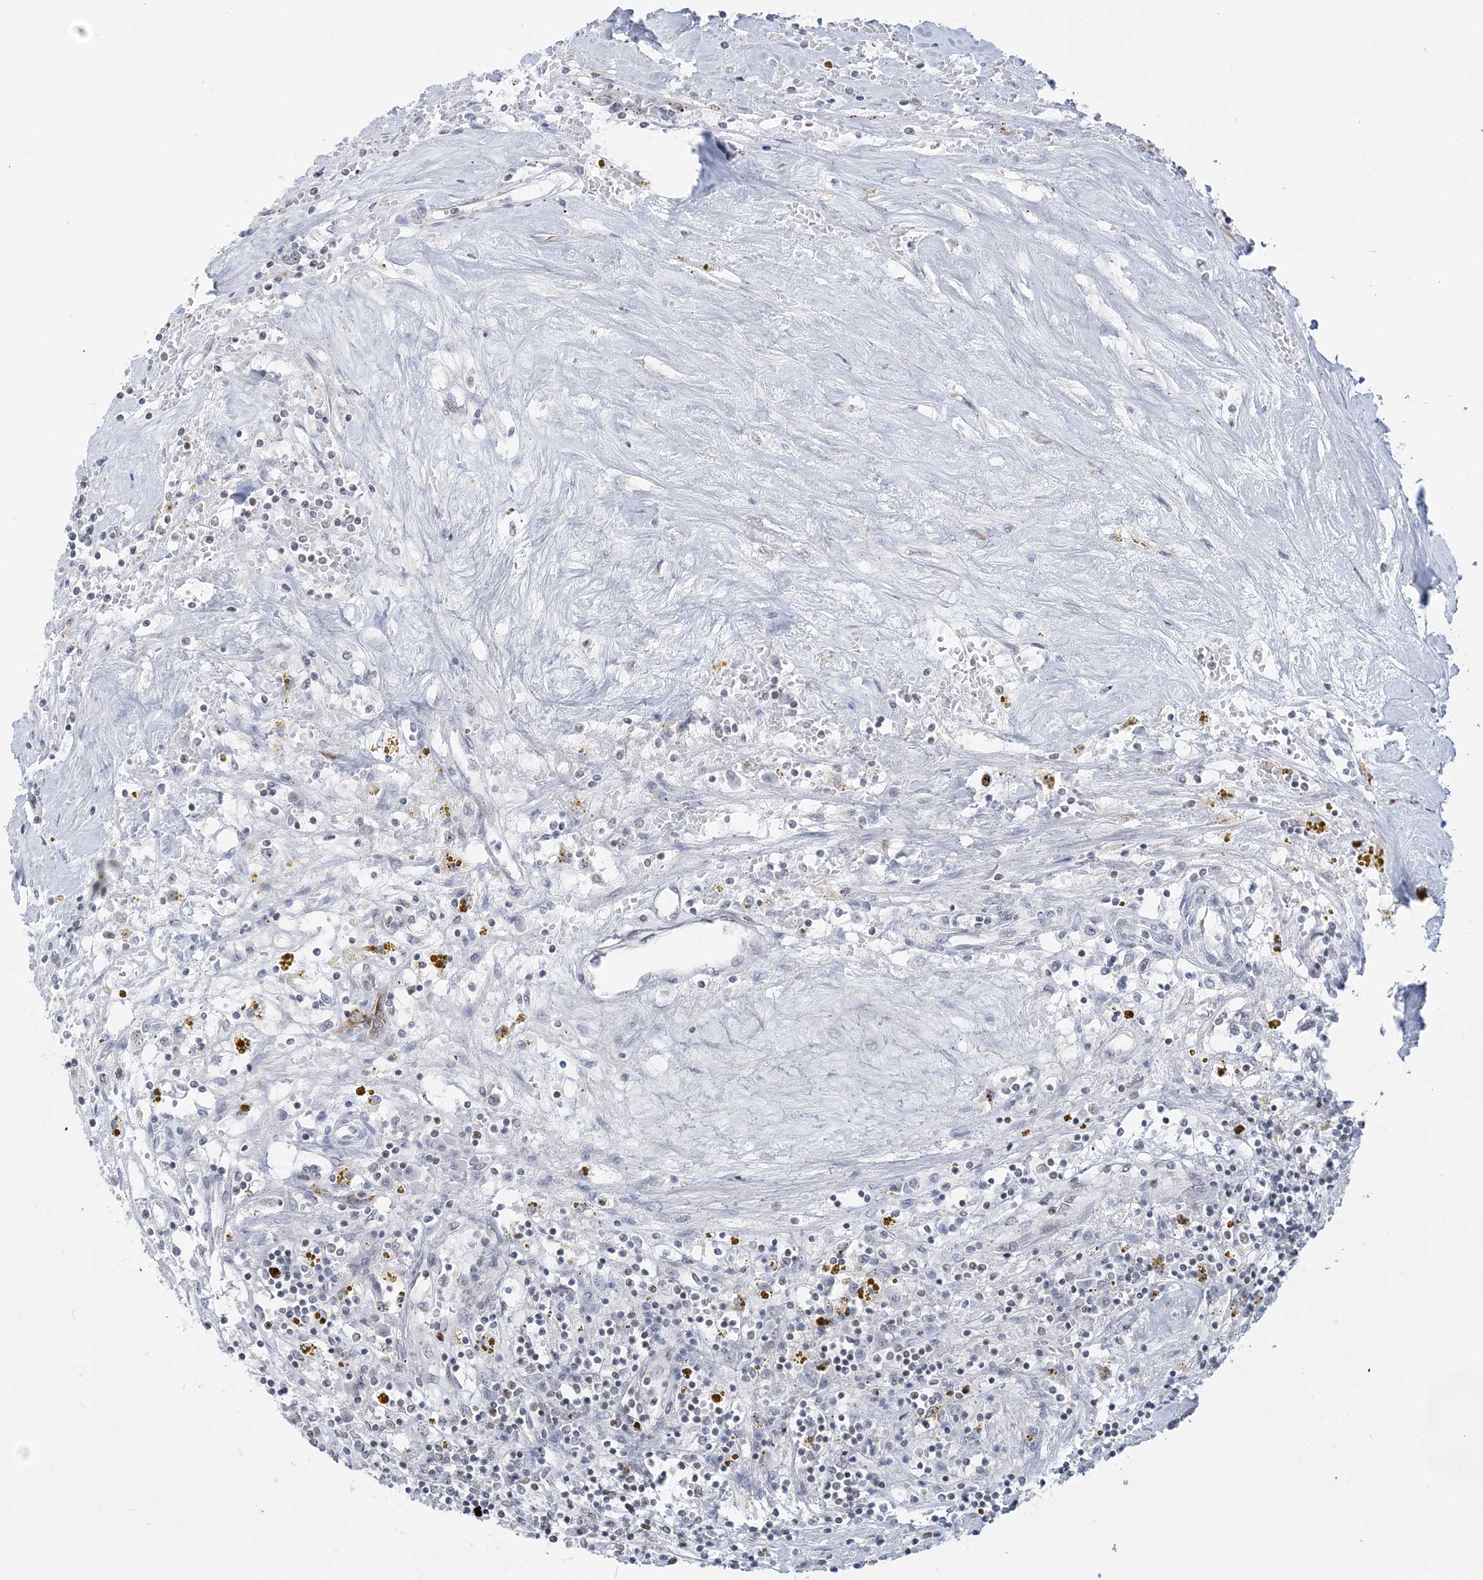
{"staining": {"intensity": "negative", "quantity": "none", "location": "none"}, "tissue": "renal cancer", "cell_type": "Tumor cells", "image_type": "cancer", "snomed": [{"axis": "morphology", "description": "Adenocarcinoma, NOS"}, {"axis": "topography", "description": "Kidney"}], "caption": "Histopathology image shows no protein staining in tumor cells of renal cancer (adenocarcinoma) tissue.", "gene": "DDX21", "patient": {"sex": "male", "age": 56}}